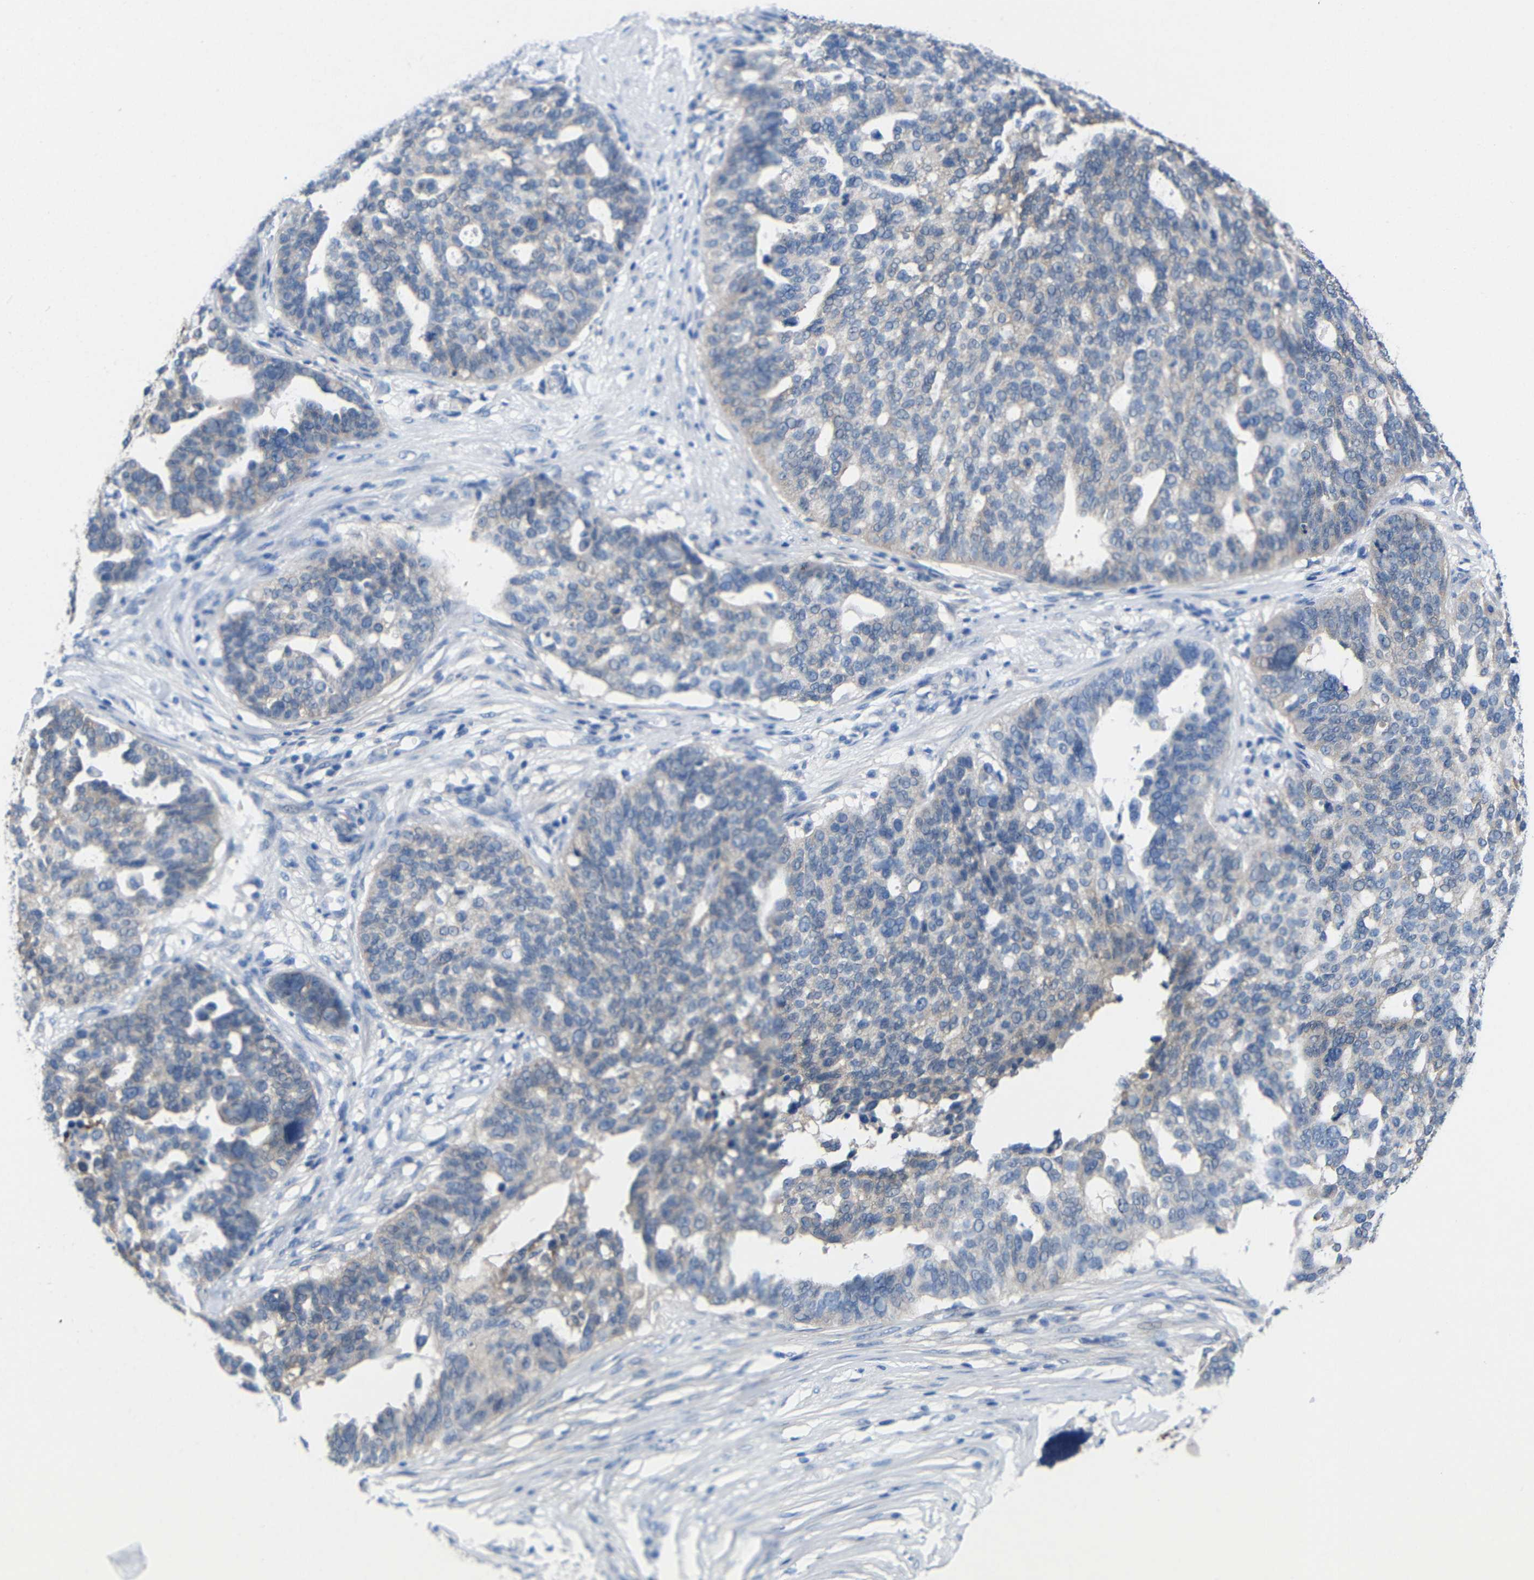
{"staining": {"intensity": "weak", "quantity": "<25%", "location": "cytoplasmic/membranous"}, "tissue": "ovarian cancer", "cell_type": "Tumor cells", "image_type": "cancer", "snomed": [{"axis": "morphology", "description": "Cystadenocarcinoma, serous, NOS"}, {"axis": "topography", "description": "Ovary"}], "caption": "Immunohistochemistry (IHC) of ovarian serous cystadenocarcinoma displays no staining in tumor cells.", "gene": "PEBP1", "patient": {"sex": "female", "age": 59}}